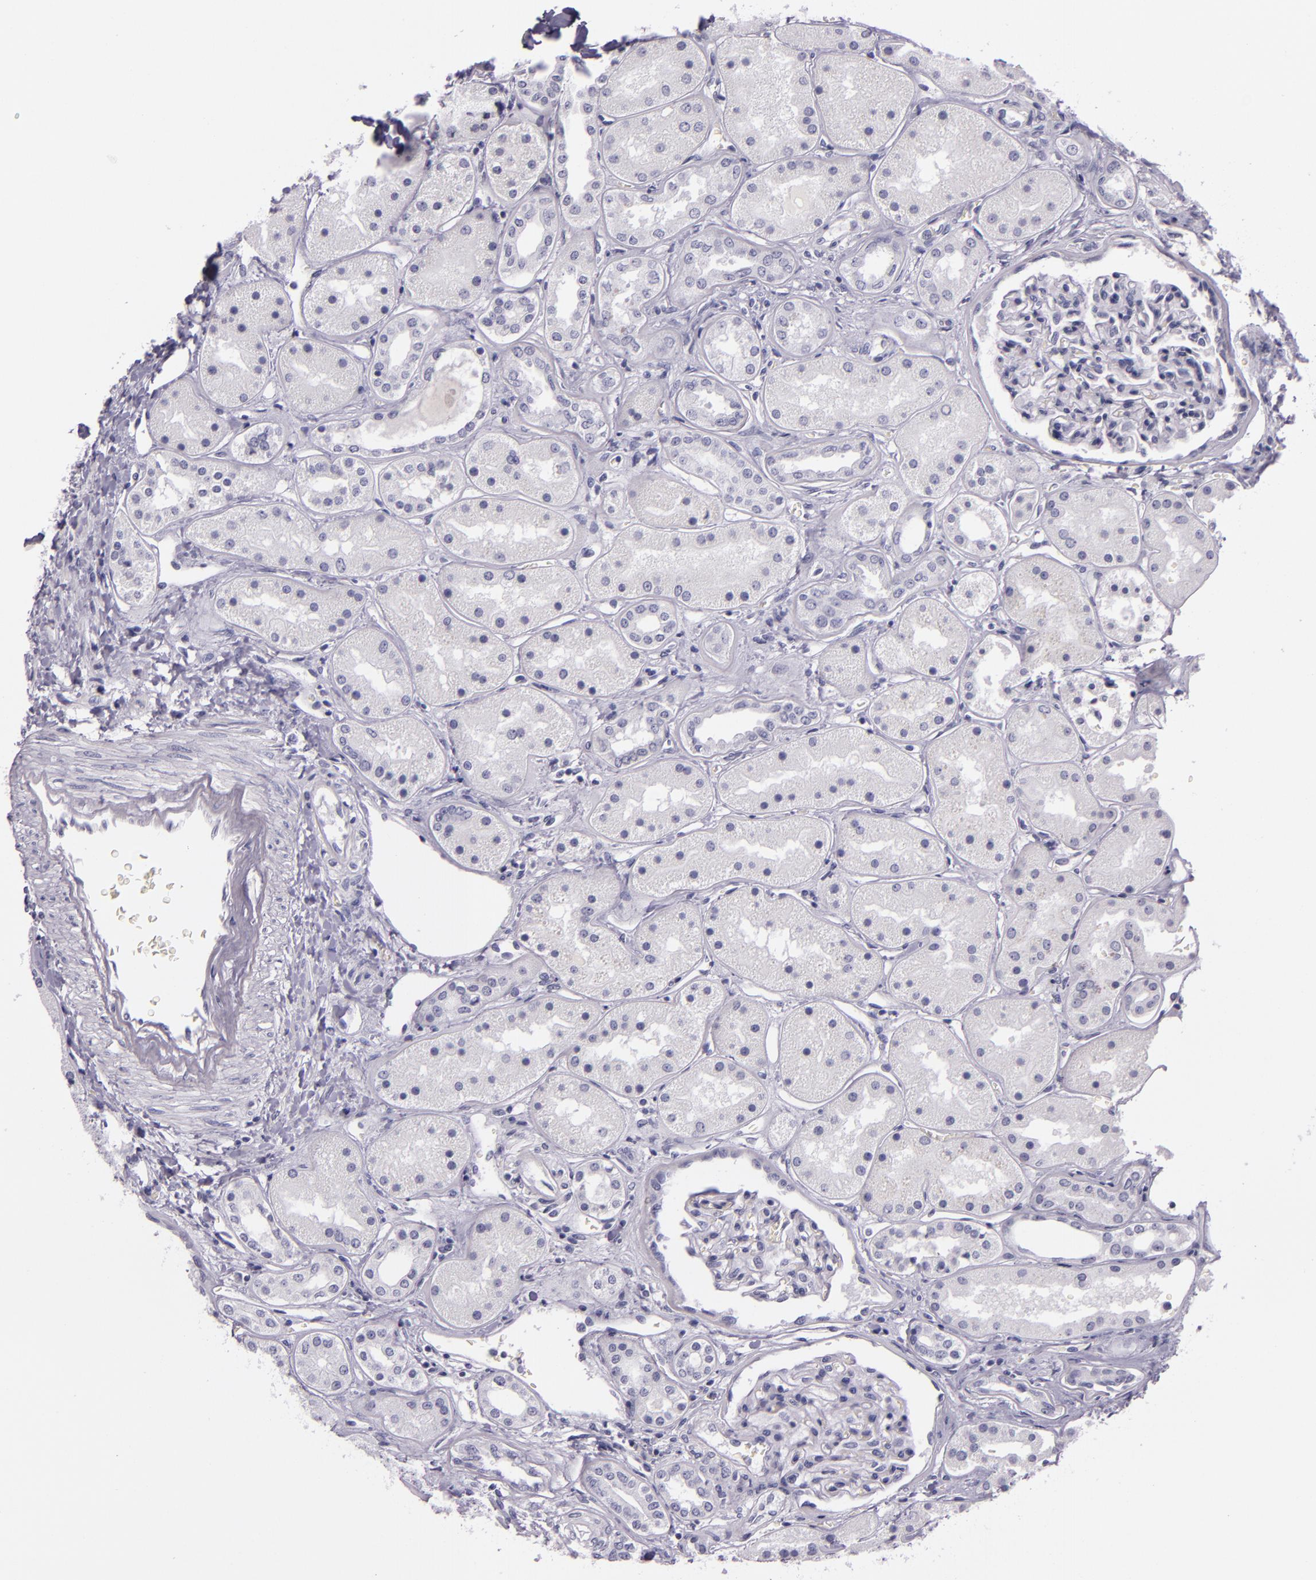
{"staining": {"intensity": "negative", "quantity": "none", "location": "none"}, "tissue": "kidney", "cell_type": "Cells in glomeruli", "image_type": "normal", "snomed": [{"axis": "morphology", "description": "Normal tissue, NOS"}, {"axis": "topography", "description": "Kidney"}], "caption": "This is a photomicrograph of IHC staining of benign kidney, which shows no expression in cells in glomeruli. (Stains: DAB immunohistochemistry with hematoxylin counter stain, Microscopy: brightfield microscopy at high magnification).", "gene": "INA", "patient": {"sex": "male", "age": 28}}